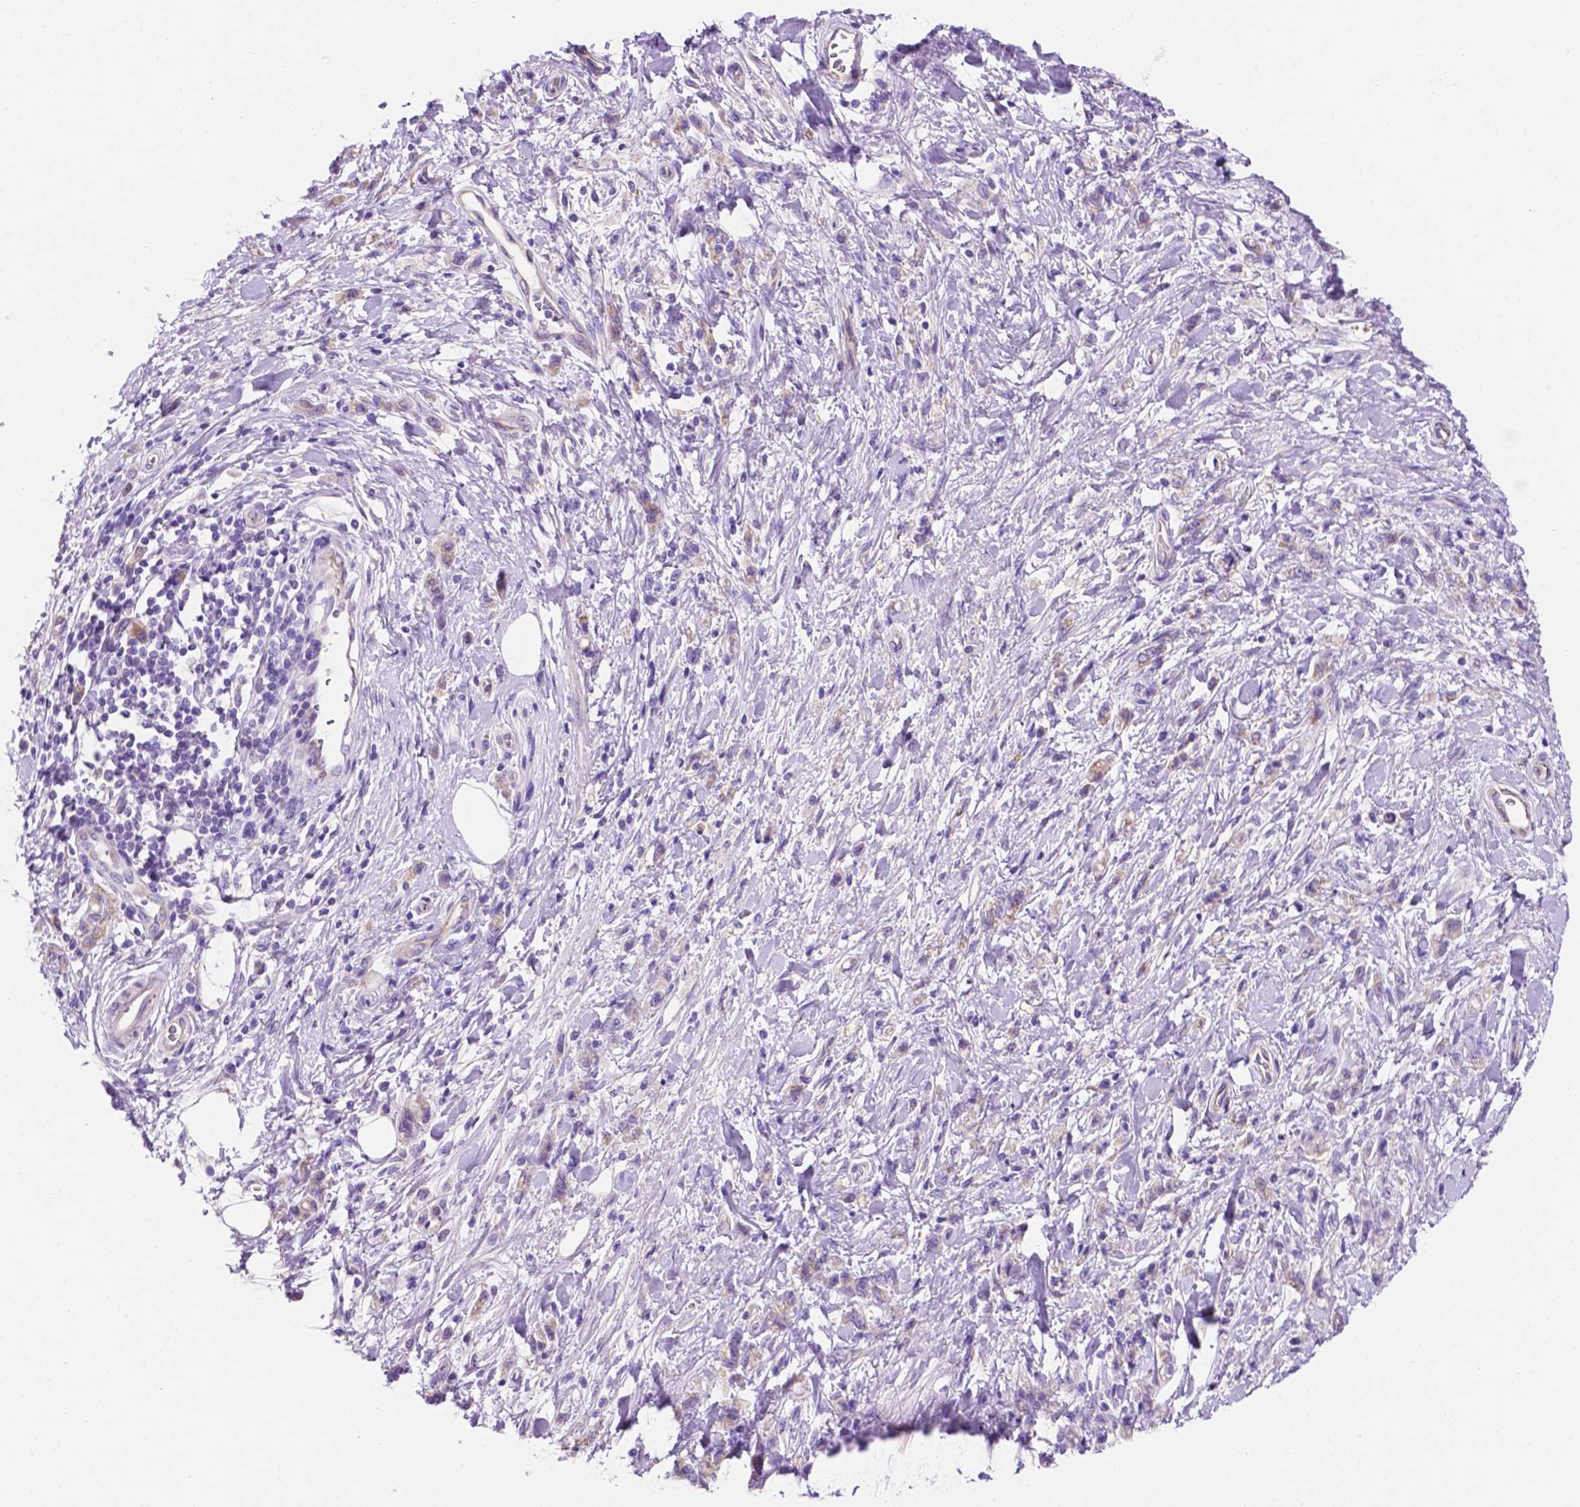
{"staining": {"intensity": "weak", "quantity": "<25%", "location": "cytoplasmic/membranous"}, "tissue": "stomach cancer", "cell_type": "Tumor cells", "image_type": "cancer", "snomed": [{"axis": "morphology", "description": "Adenocarcinoma, NOS"}, {"axis": "topography", "description": "Stomach"}], "caption": "IHC photomicrograph of human stomach cancer (adenocarcinoma) stained for a protein (brown), which reveals no staining in tumor cells.", "gene": "CEACAM7", "patient": {"sex": "male", "age": 77}}